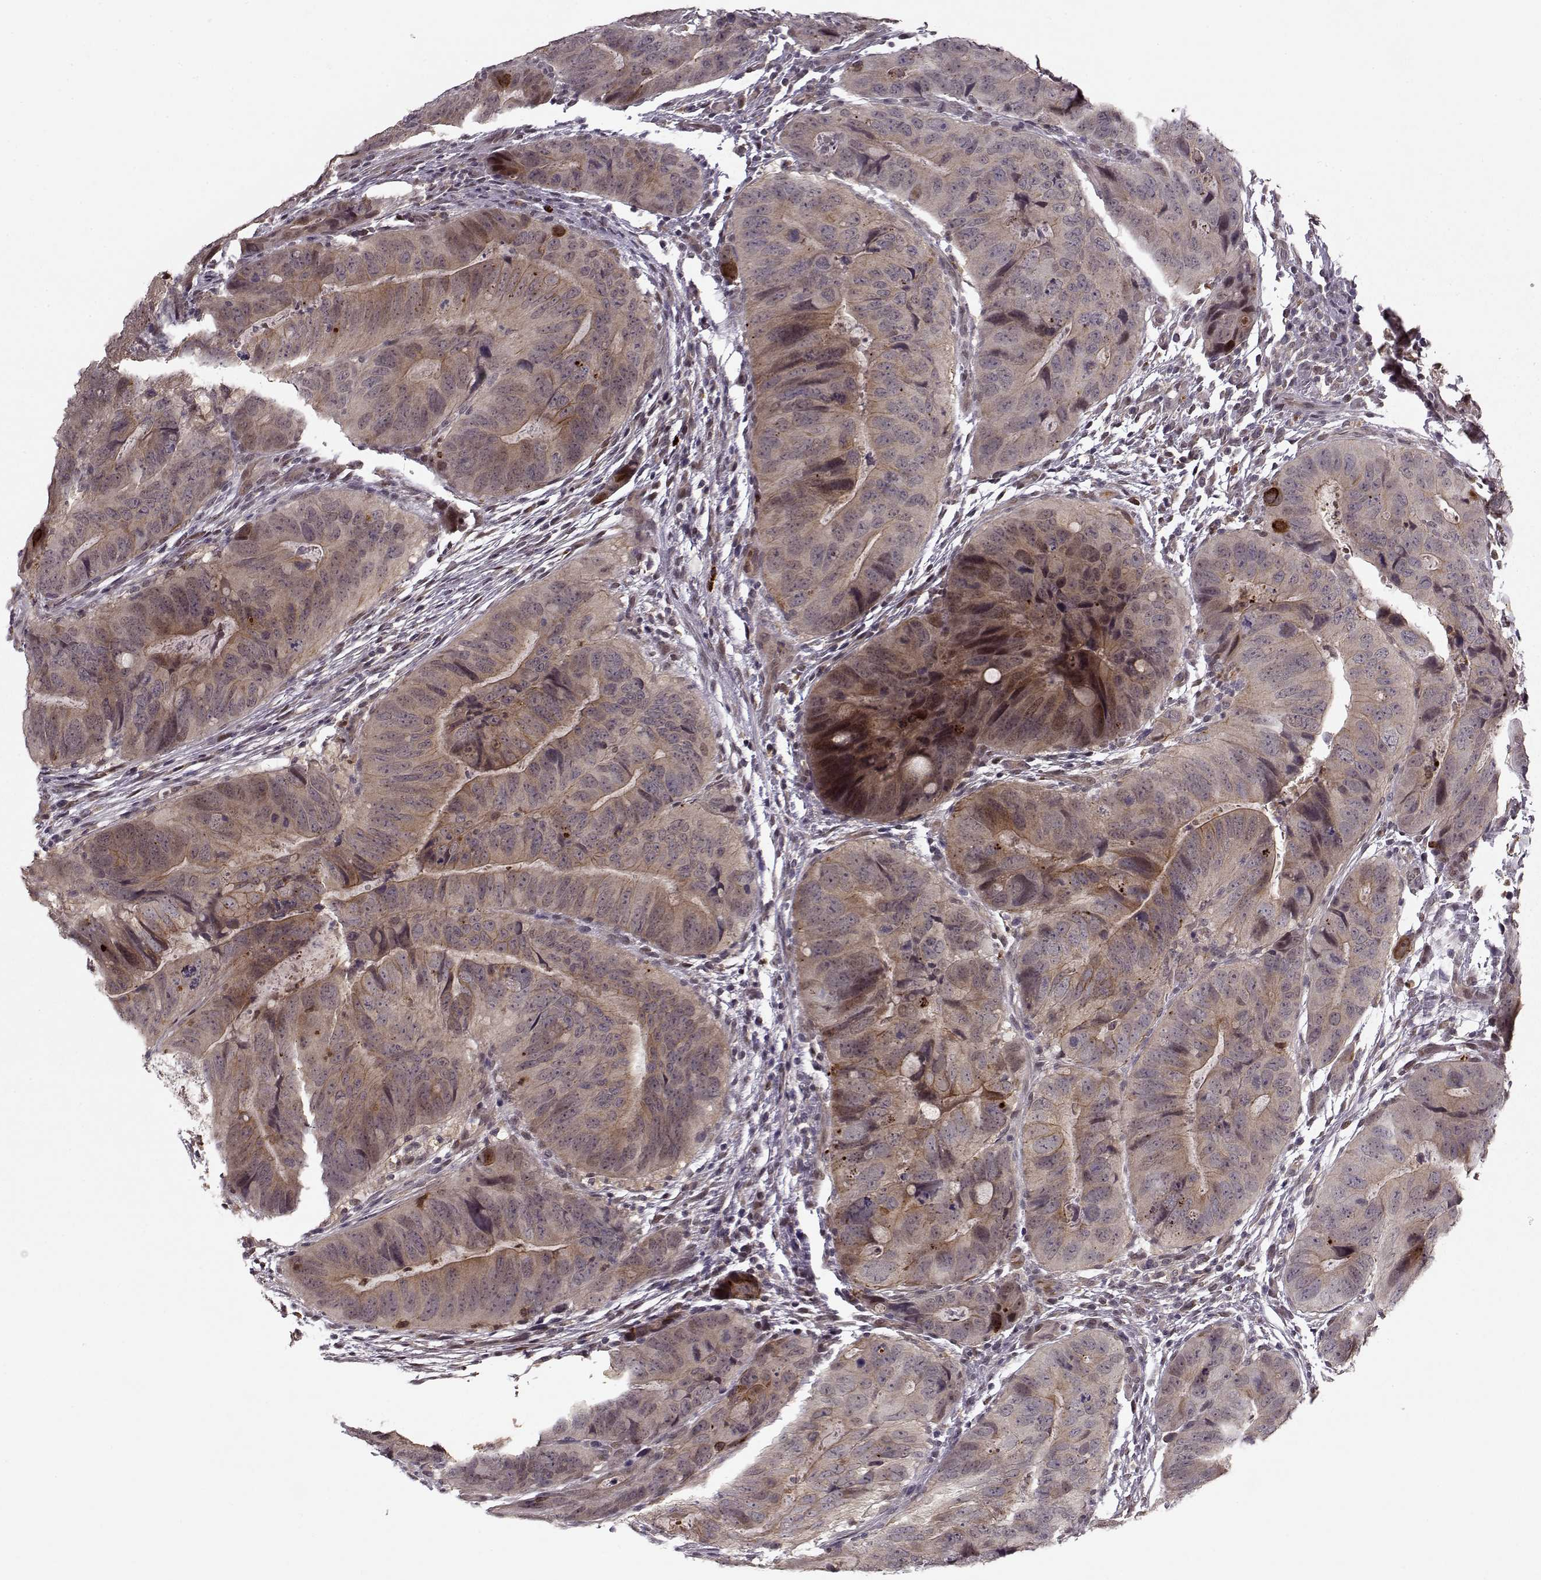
{"staining": {"intensity": "moderate", "quantity": "25%-75%", "location": "cytoplasmic/membranous"}, "tissue": "colorectal cancer", "cell_type": "Tumor cells", "image_type": "cancer", "snomed": [{"axis": "morphology", "description": "Adenocarcinoma, NOS"}, {"axis": "topography", "description": "Colon"}], "caption": "Immunohistochemical staining of colorectal adenocarcinoma reveals moderate cytoplasmic/membranous protein staining in approximately 25%-75% of tumor cells.", "gene": "DENND4B", "patient": {"sex": "male", "age": 79}}